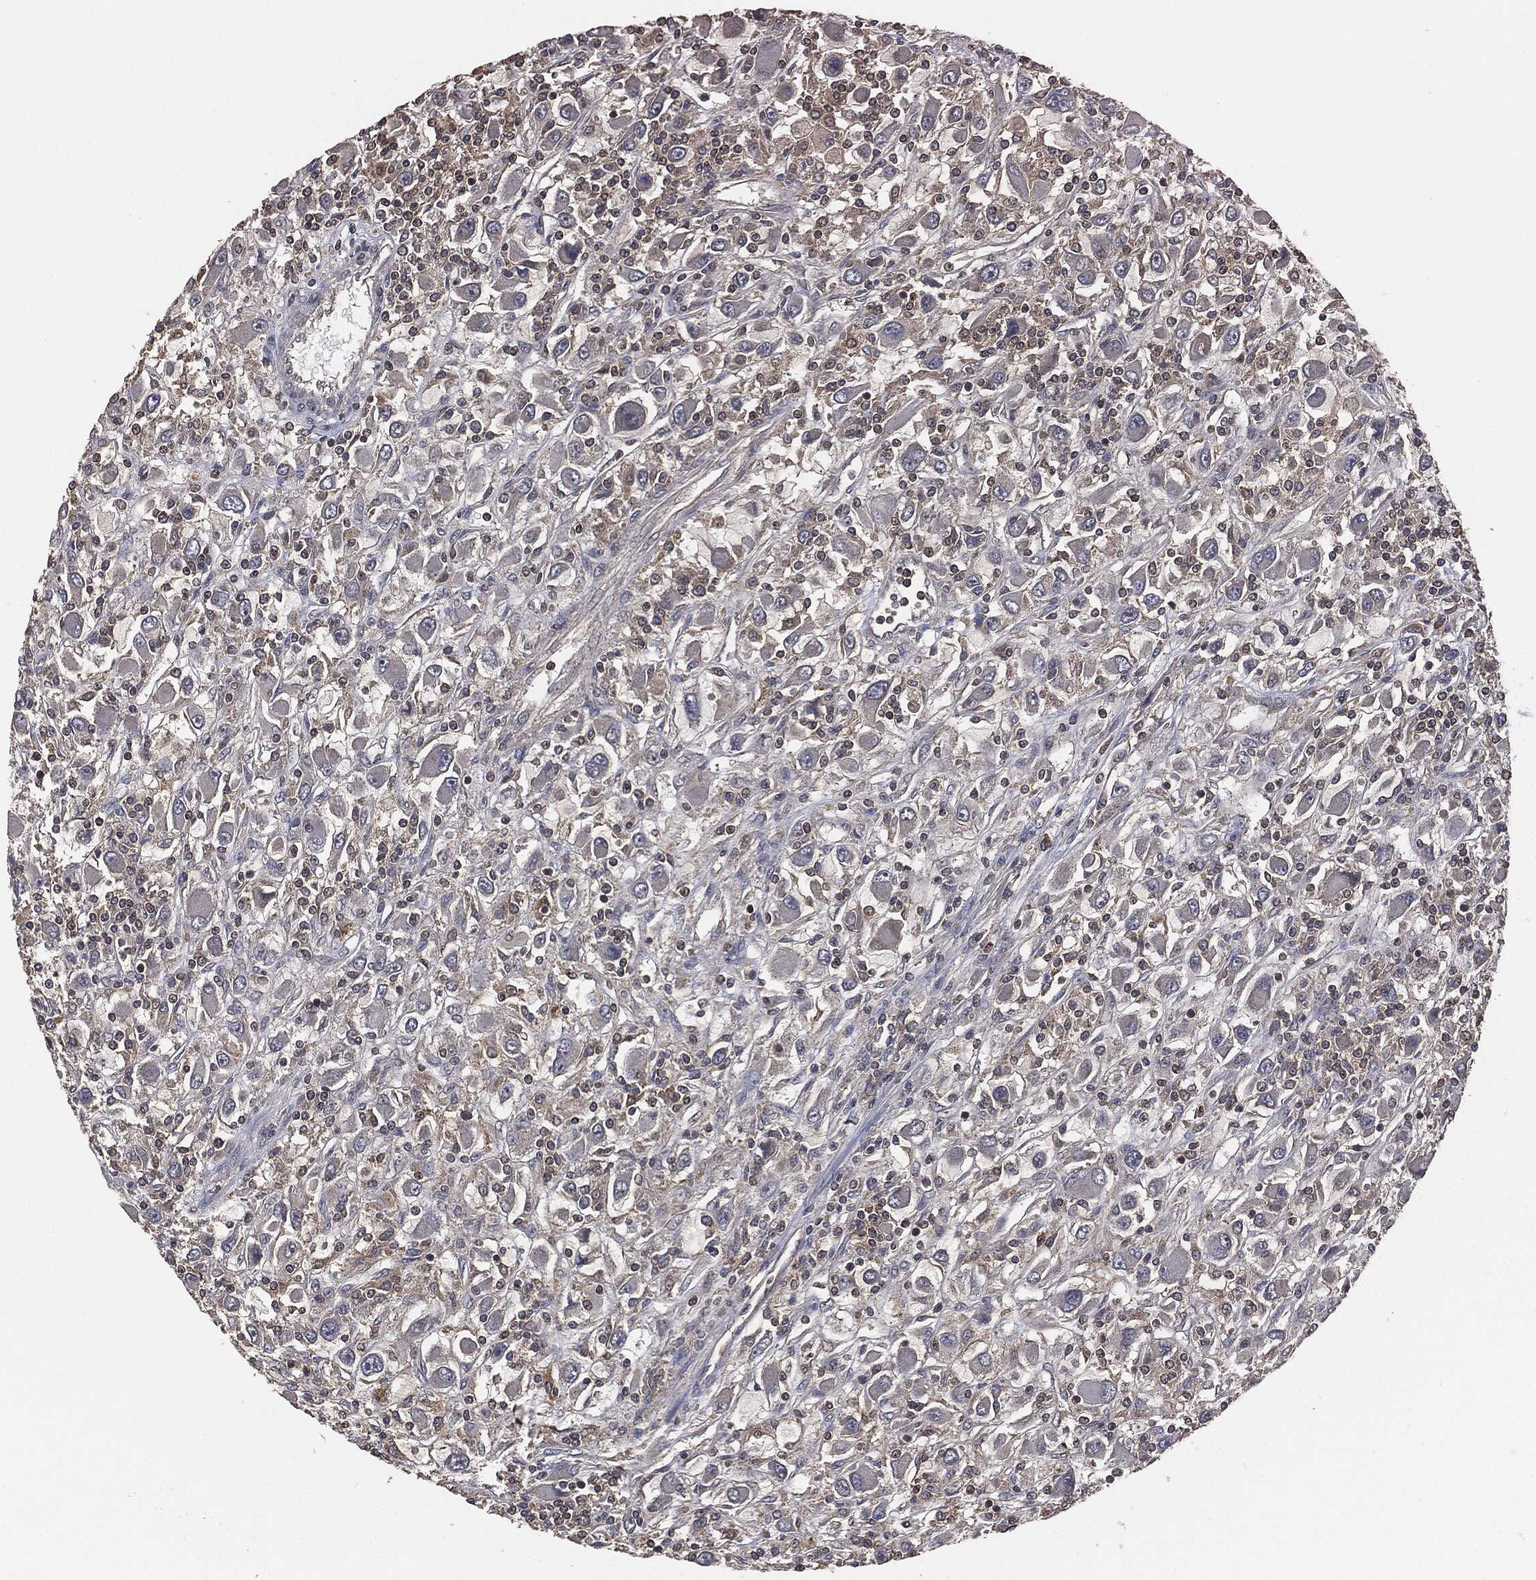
{"staining": {"intensity": "weak", "quantity": "<25%", "location": "cytoplasmic/membranous"}, "tissue": "renal cancer", "cell_type": "Tumor cells", "image_type": "cancer", "snomed": [{"axis": "morphology", "description": "Adenocarcinoma, NOS"}, {"axis": "topography", "description": "Kidney"}], "caption": "High magnification brightfield microscopy of renal cancer stained with DAB (brown) and counterstained with hematoxylin (blue): tumor cells show no significant positivity.", "gene": "ERBIN", "patient": {"sex": "female", "age": 67}}